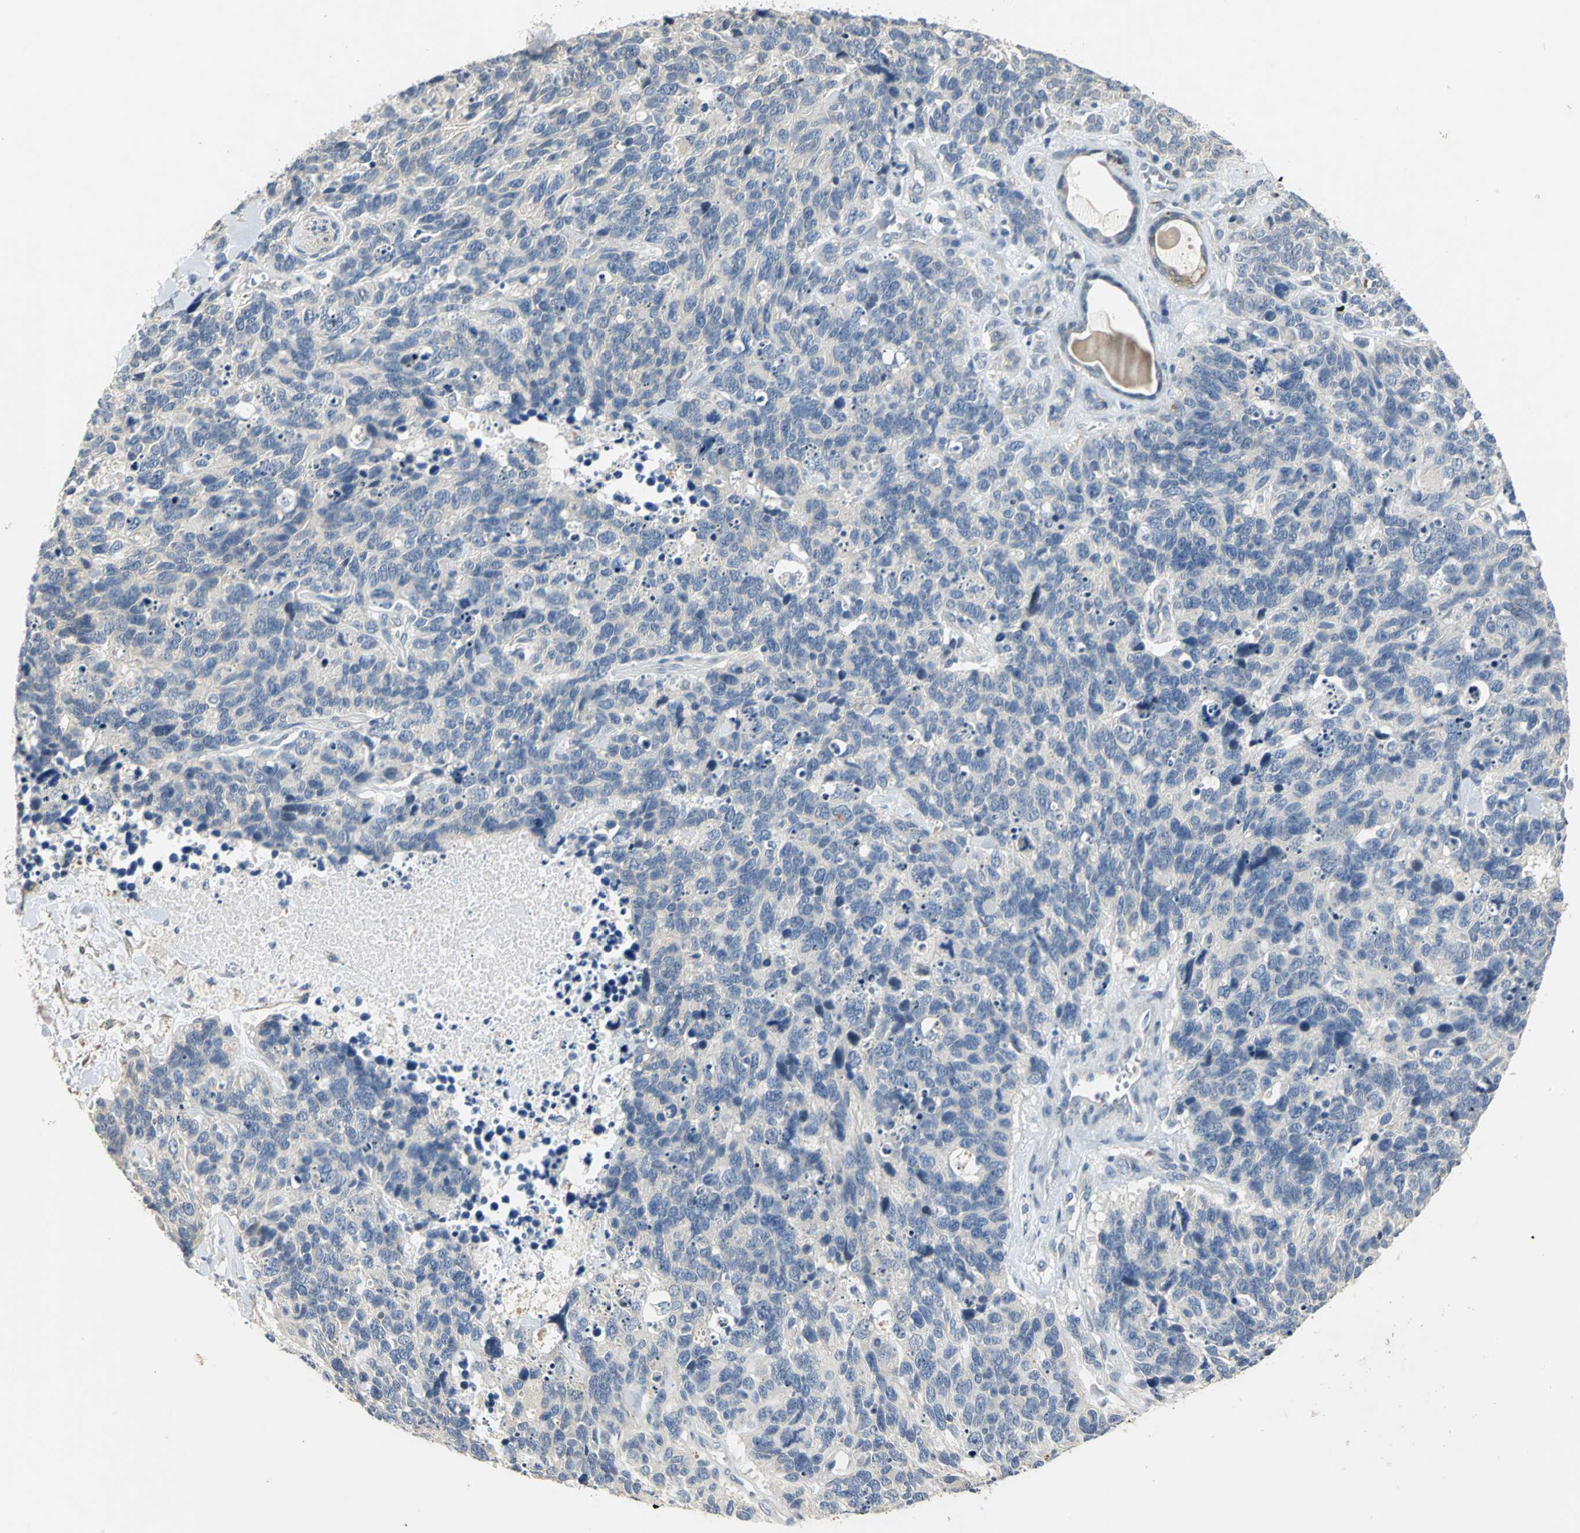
{"staining": {"intensity": "negative", "quantity": "none", "location": "none"}, "tissue": "lung cancer", "cell_type": "Tumor cells", "image_type": "cancer", "snomed": [{"axis": "morphology", "description": "Neoplasm, malignant, NOS"}, {"axis": "topography", "description": "Lung"}], "caption": "Human lung cancer (neoplasm (malignant)) stained for a protein using immunohistochemistry (IHC) displays no staining in tumor cells.", "gene": "IL17RB", "patient": {"sex": "female", "age": 58}}